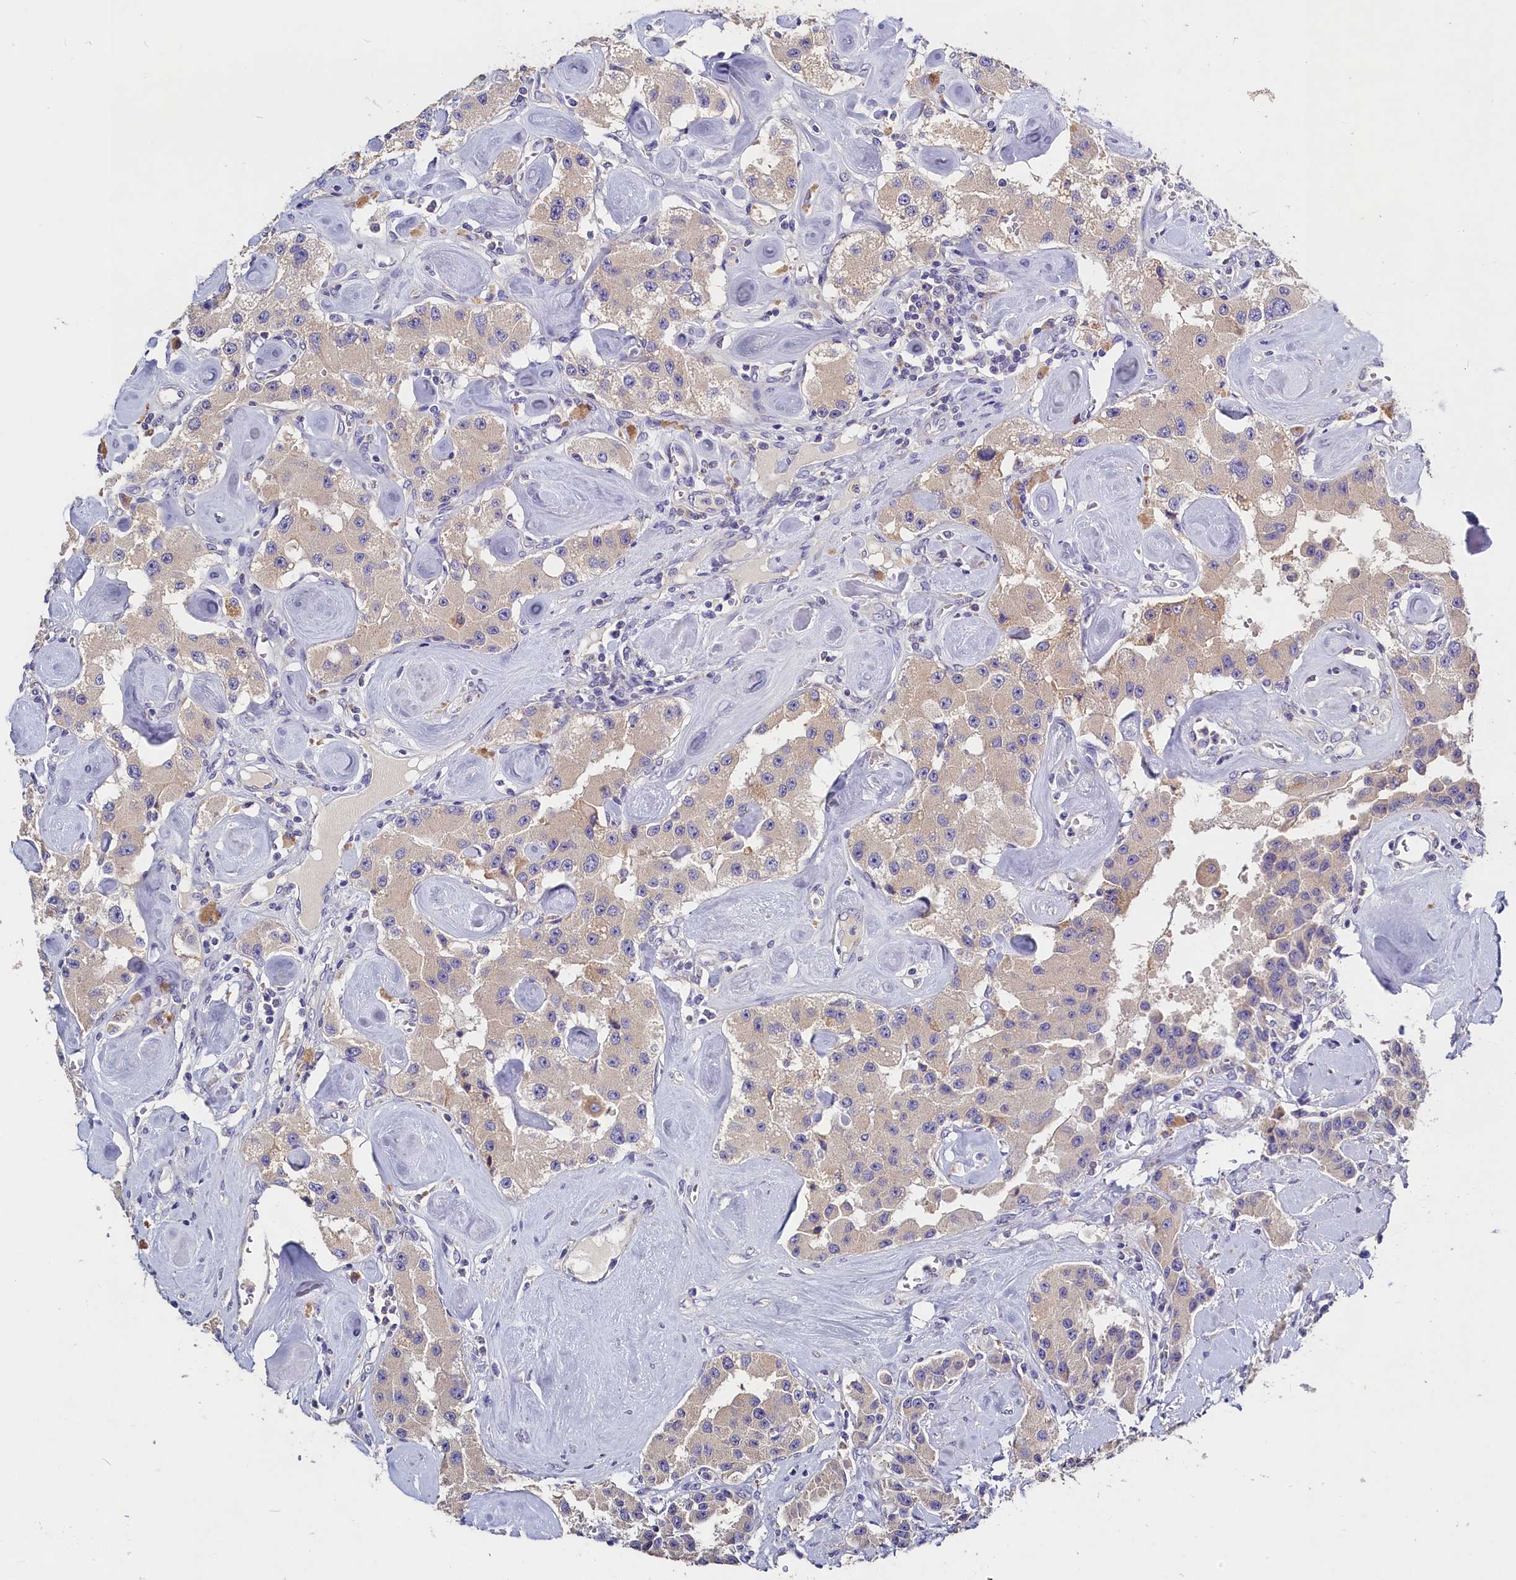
{"staining": {"intensity": "weak", "quantity": "25%-75%", "location": "cytoplasmic/membranous"}, "tissue": "carcinoid", "cell_type": "Tumor cells", "image_type": "cancer", "snomed": [{"axis": "morphology", "description": "Carcinoid, malignant, NOS"}, {"axis": "topography", "description": "Pancreas"}], "caption": "Carcinoid stained for a protein exhibits weak cytoplasmic/membranous positivity in tumor cells. Immunohistochemistry (ihc) stains the protein of interest in brown and the nuclei are stained blue.", "gene": "ST7L", "patient": {"sex": "male", "age": 41}}